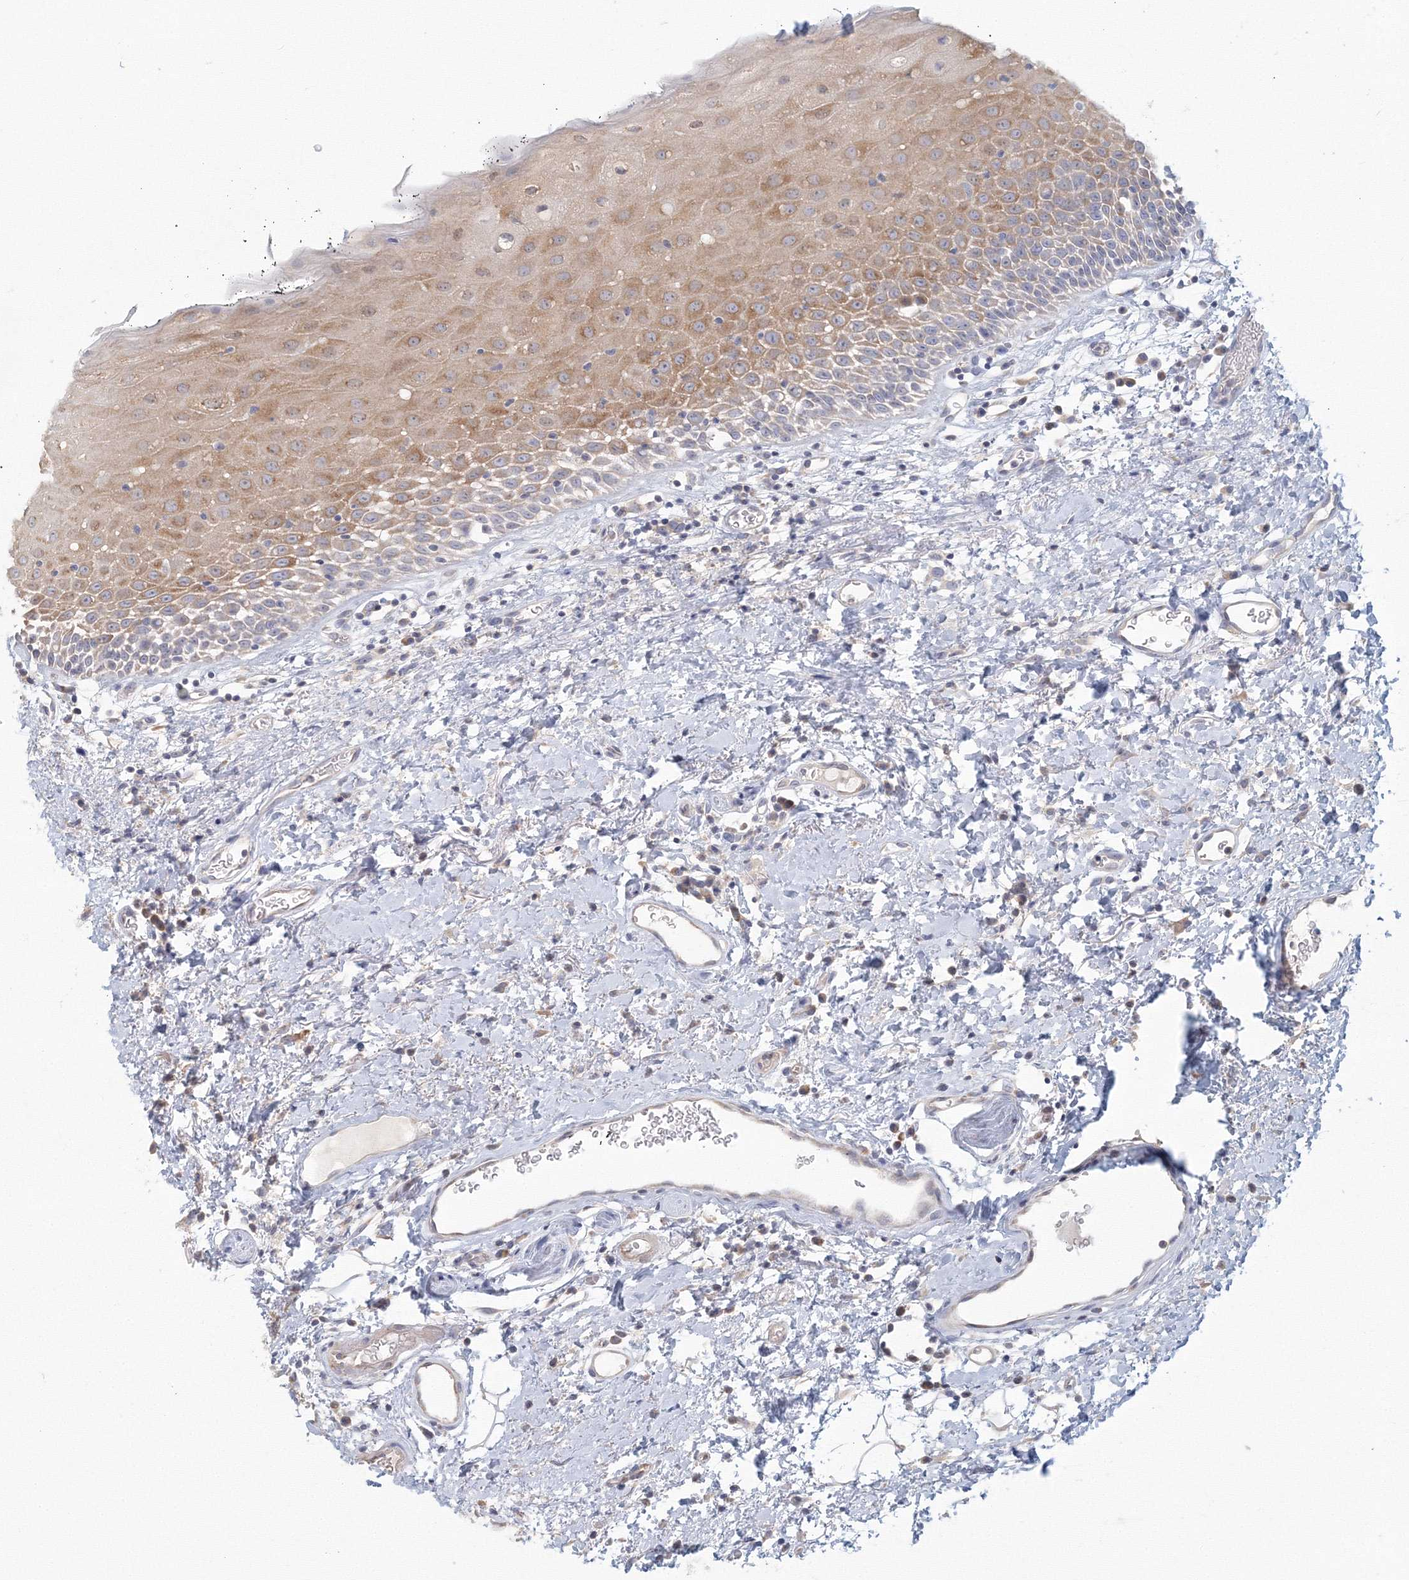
{"staining": {"intensity": "moderate", "quantity": "25%-75%", "location": "cytoplasmic/membranous"}, "tissue": "oral mucosa", "cell_type": "Squamous epithelial cells", "image_type": "normal", "snomed": [{"axis": "morphology", "description": "Normal tissue, NOS"}, {"axis": "topography", "description": "Oral tissue"}], "caption": "Brown immunohistochemical staining in normal oral mucosa exhibits moderate cytoplasmic/membranous expression in approximately 25%-75% of squamous epithelial cells.", "gene": "TACC2", "patient": {"sex": "male", "age": 74}}